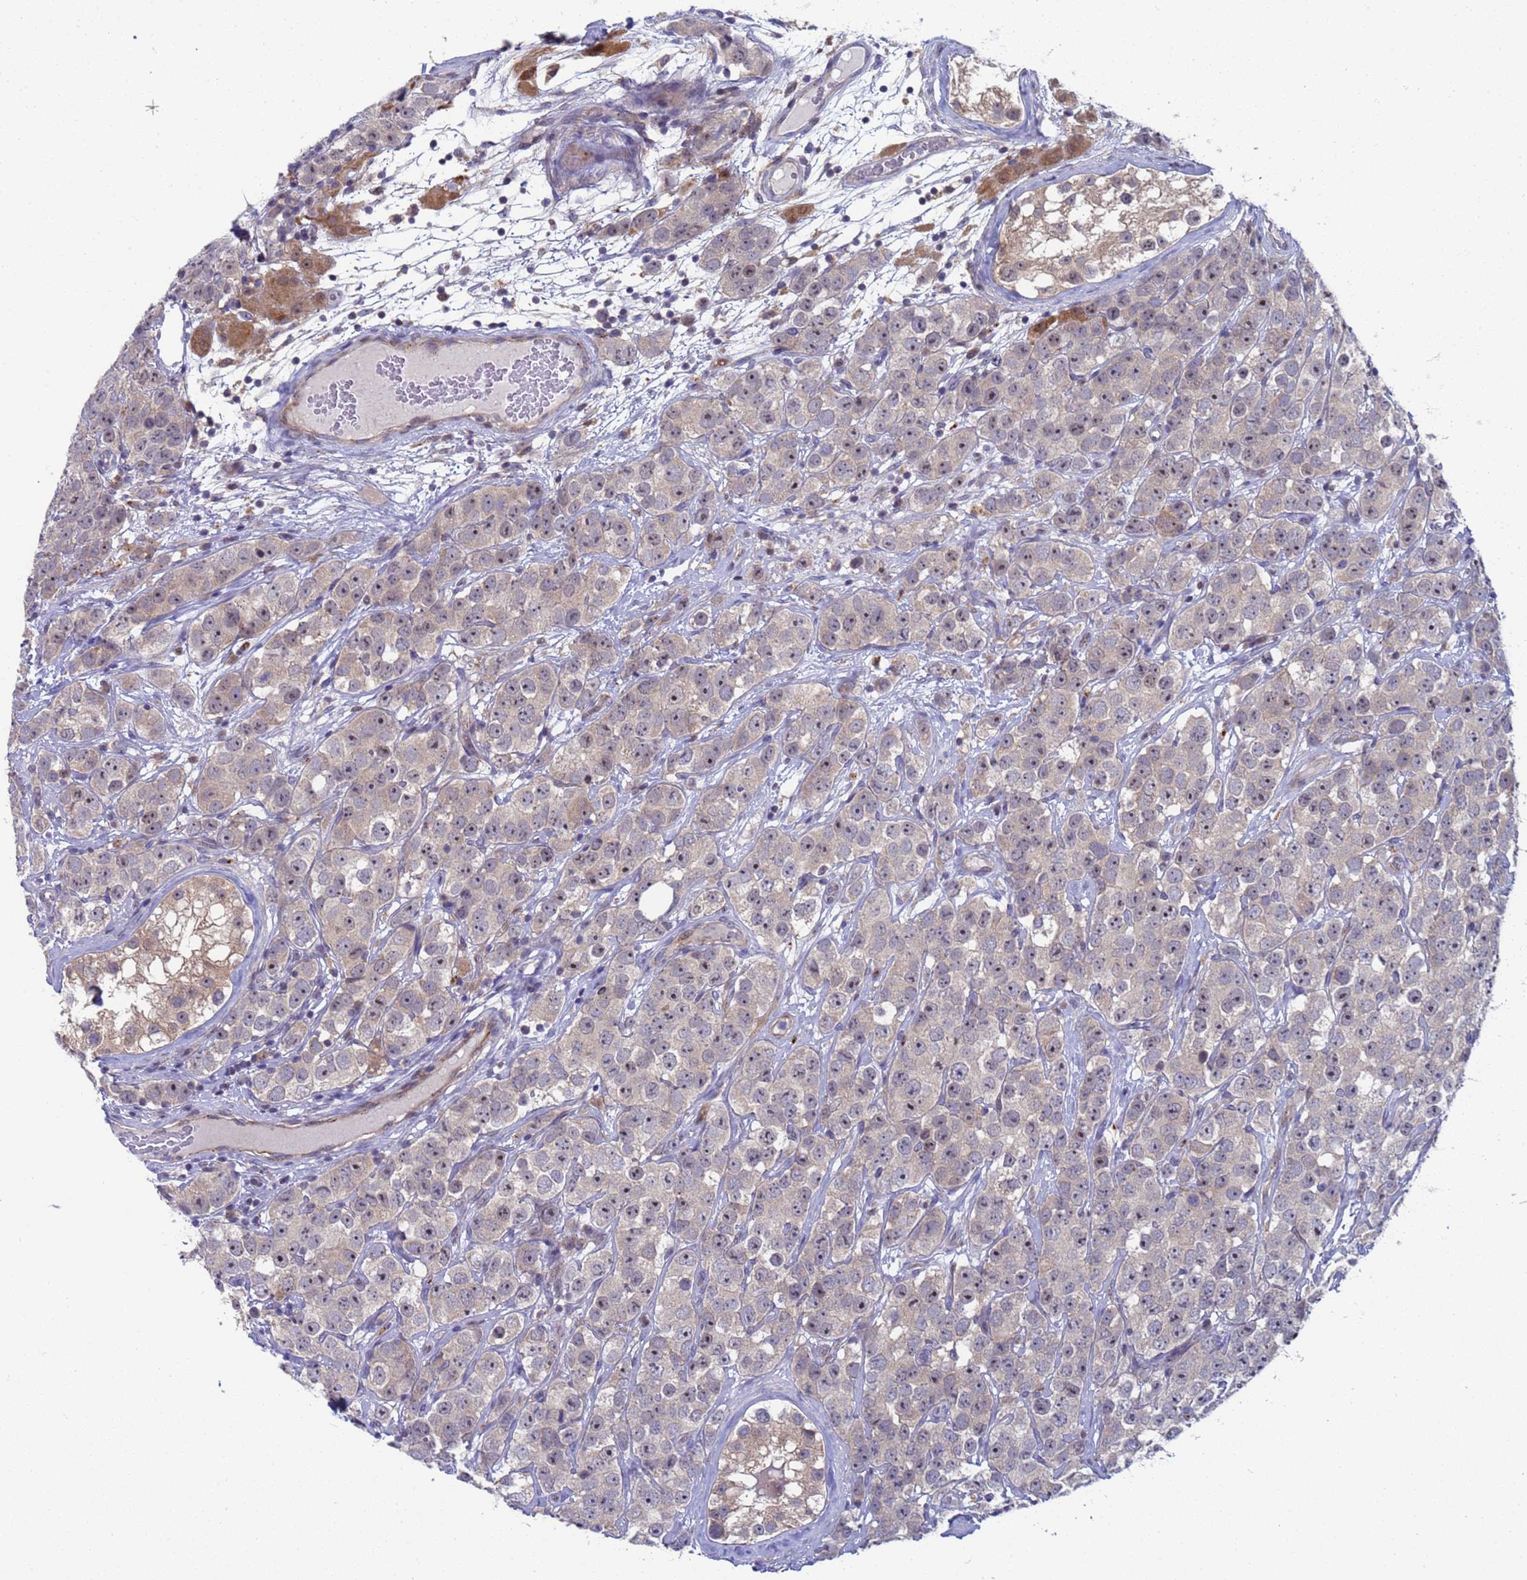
{"staining": {"intensity": "negative", "quantity": "none", "location": "none"}, "tissue": "testis cancer", "cell_type": "Tumor cells", "image_type": "cancer", "snomed": [{"axis": "morphology", "description": "Seminoma, NOS"}, {"axis": "topography", "description": "Testis"}], "caption": "Immunohistochemistry (IHC) image of seminoma (testis) stained for a protein (brown), which exhibits no staining in tumor cells. (DAB immunohistochemistry (IHC), high magnification).", "gene": "ENOSF1", "patient": {"sex": "male", "age": 28}}